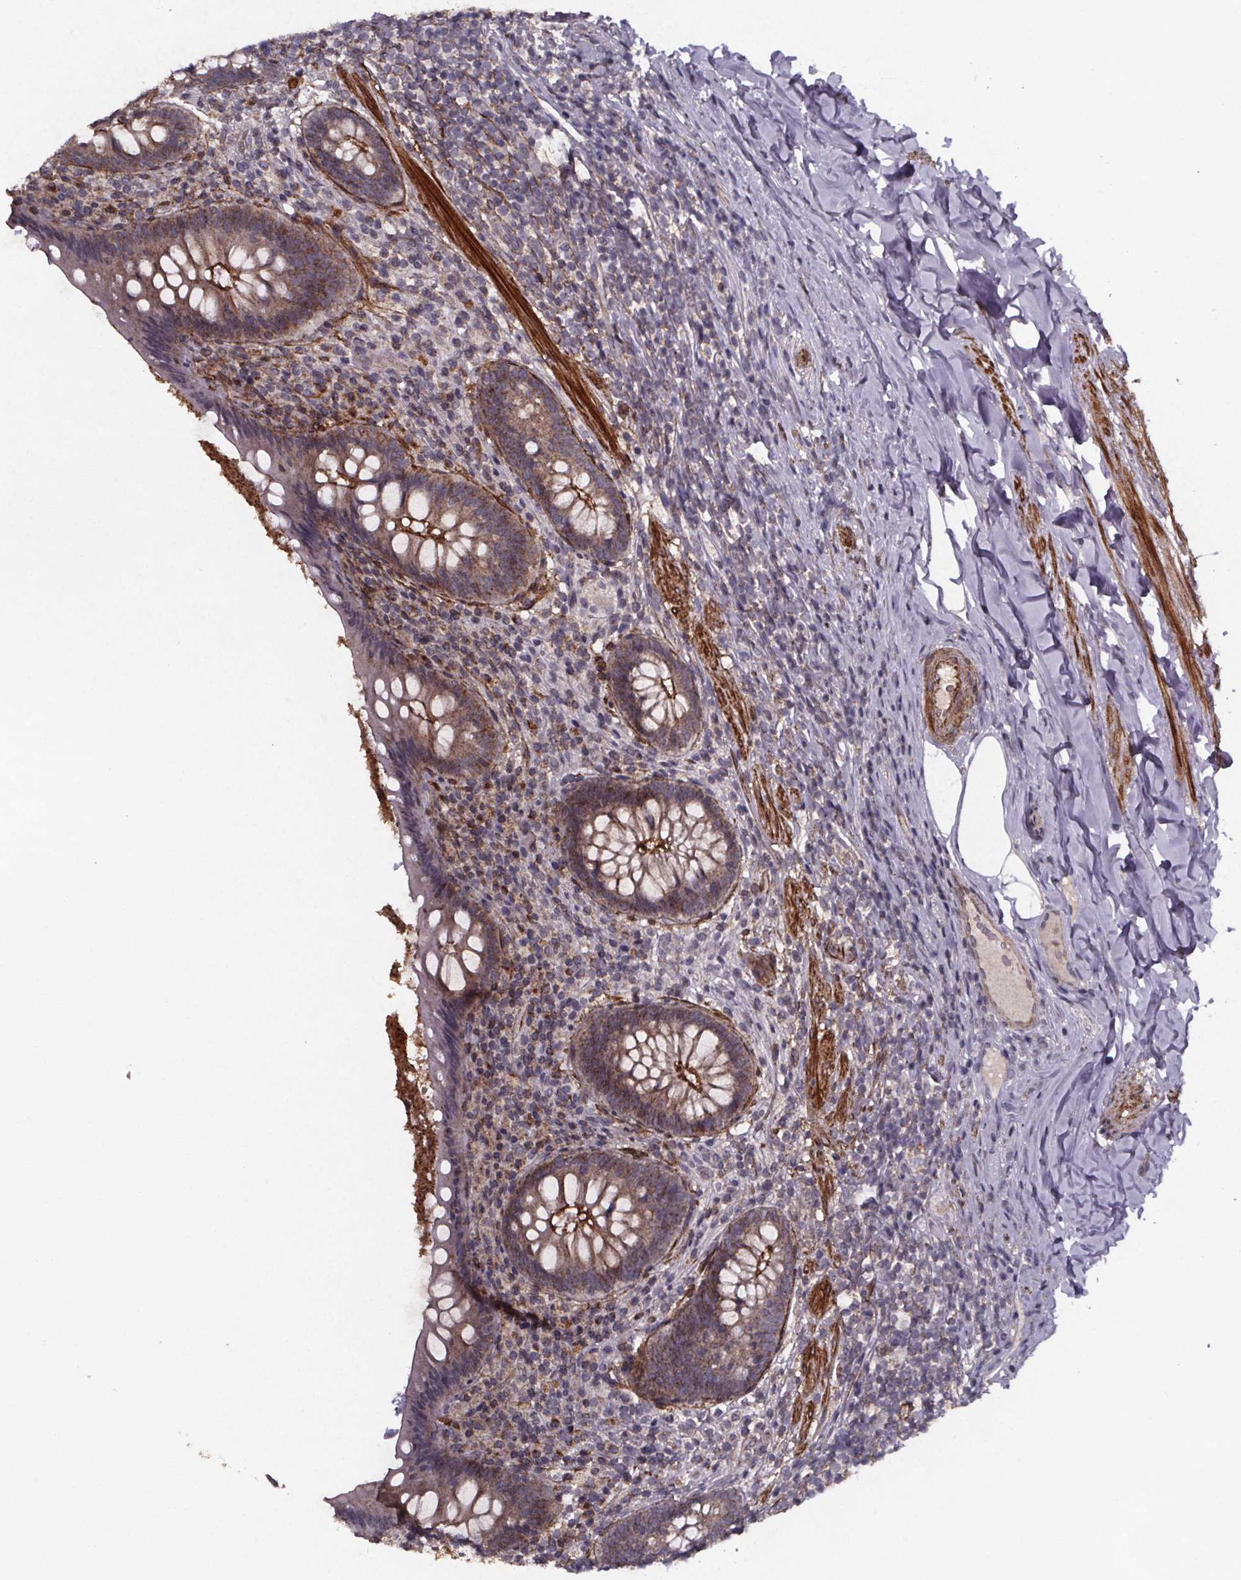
{"staining": {"intensity": "moderate", "quantity": "<25%", "location": "cytoplasmic/membranous"}, "tissue": "appendix", "cell_type": "Glandular cells", "image_type": "normal", "snomed": [{"axis": "morphology", "description": "Normal tissue, NOS"}, {"axis": "topography", "description": "Appendix"}], "caption": "Appendix stained for a protein (brown) displays moderate cytoplasmic/membranous positive positivity in about <25% of glandular cells.", "gene": "PALLD", "patient": {"sex": "male", "age": 47}}